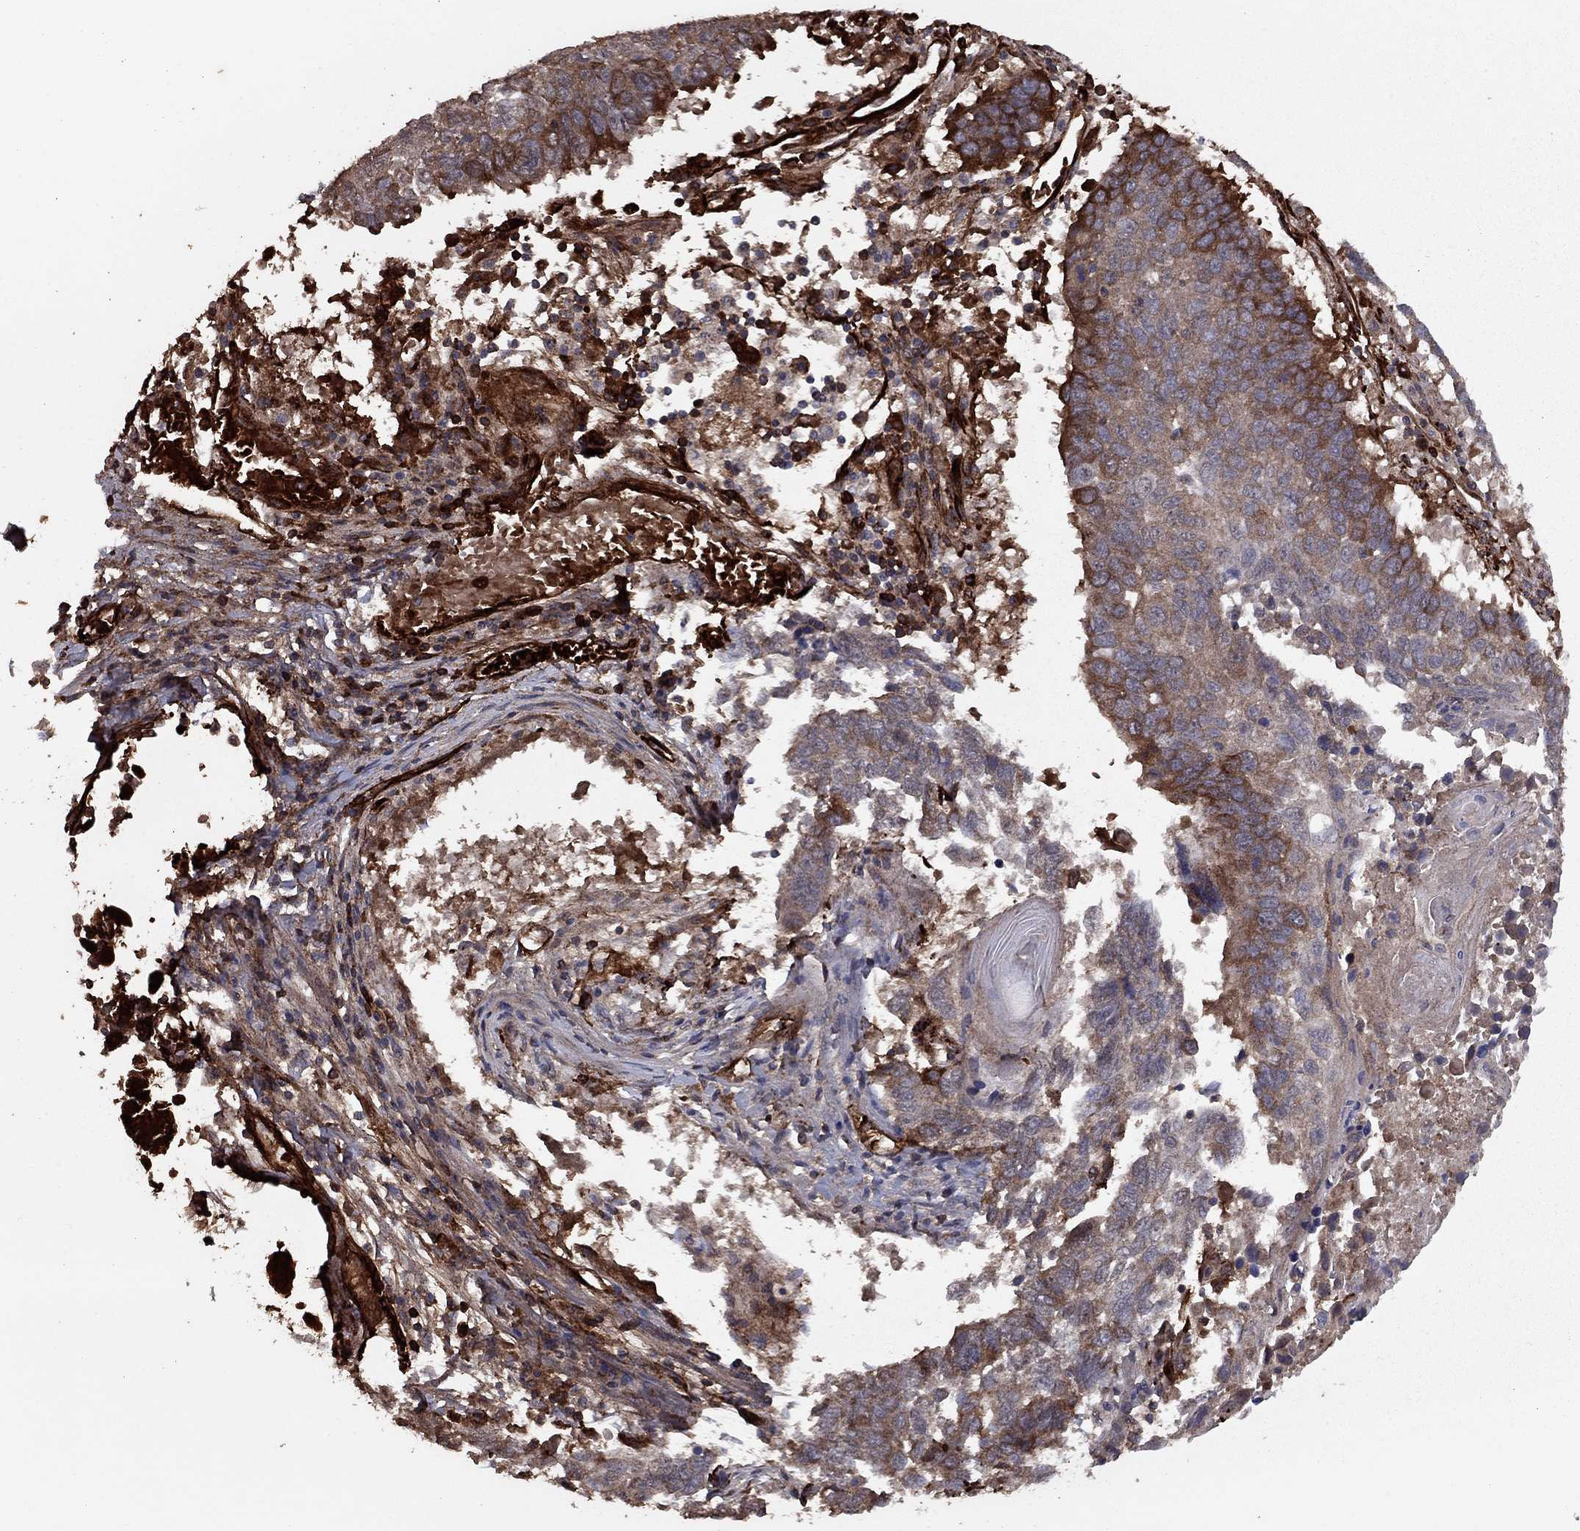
{"staining": {"intensity": "strong", "quantity": "<25%", "location": "cytoplasmic/membranous"}, "tissue": "lung cancer", "cell_type": "Tumor cells", "image_type": "cancer", "snomed": [{"axis": "morphology", "description": "Squamous cell carcinoma, NOS"}, {"axis": "topography", "description": "Lung"}], "caption": "The immunohistochemical stain labels strong cytoplasmic/membranous expression in tumor cells of lung cancer tissue. The protein of interest is shown in brown color, while the nuclei are stained blue.", "gene": "COL18A1", "patient": {"sex": "male", "age": 73}}